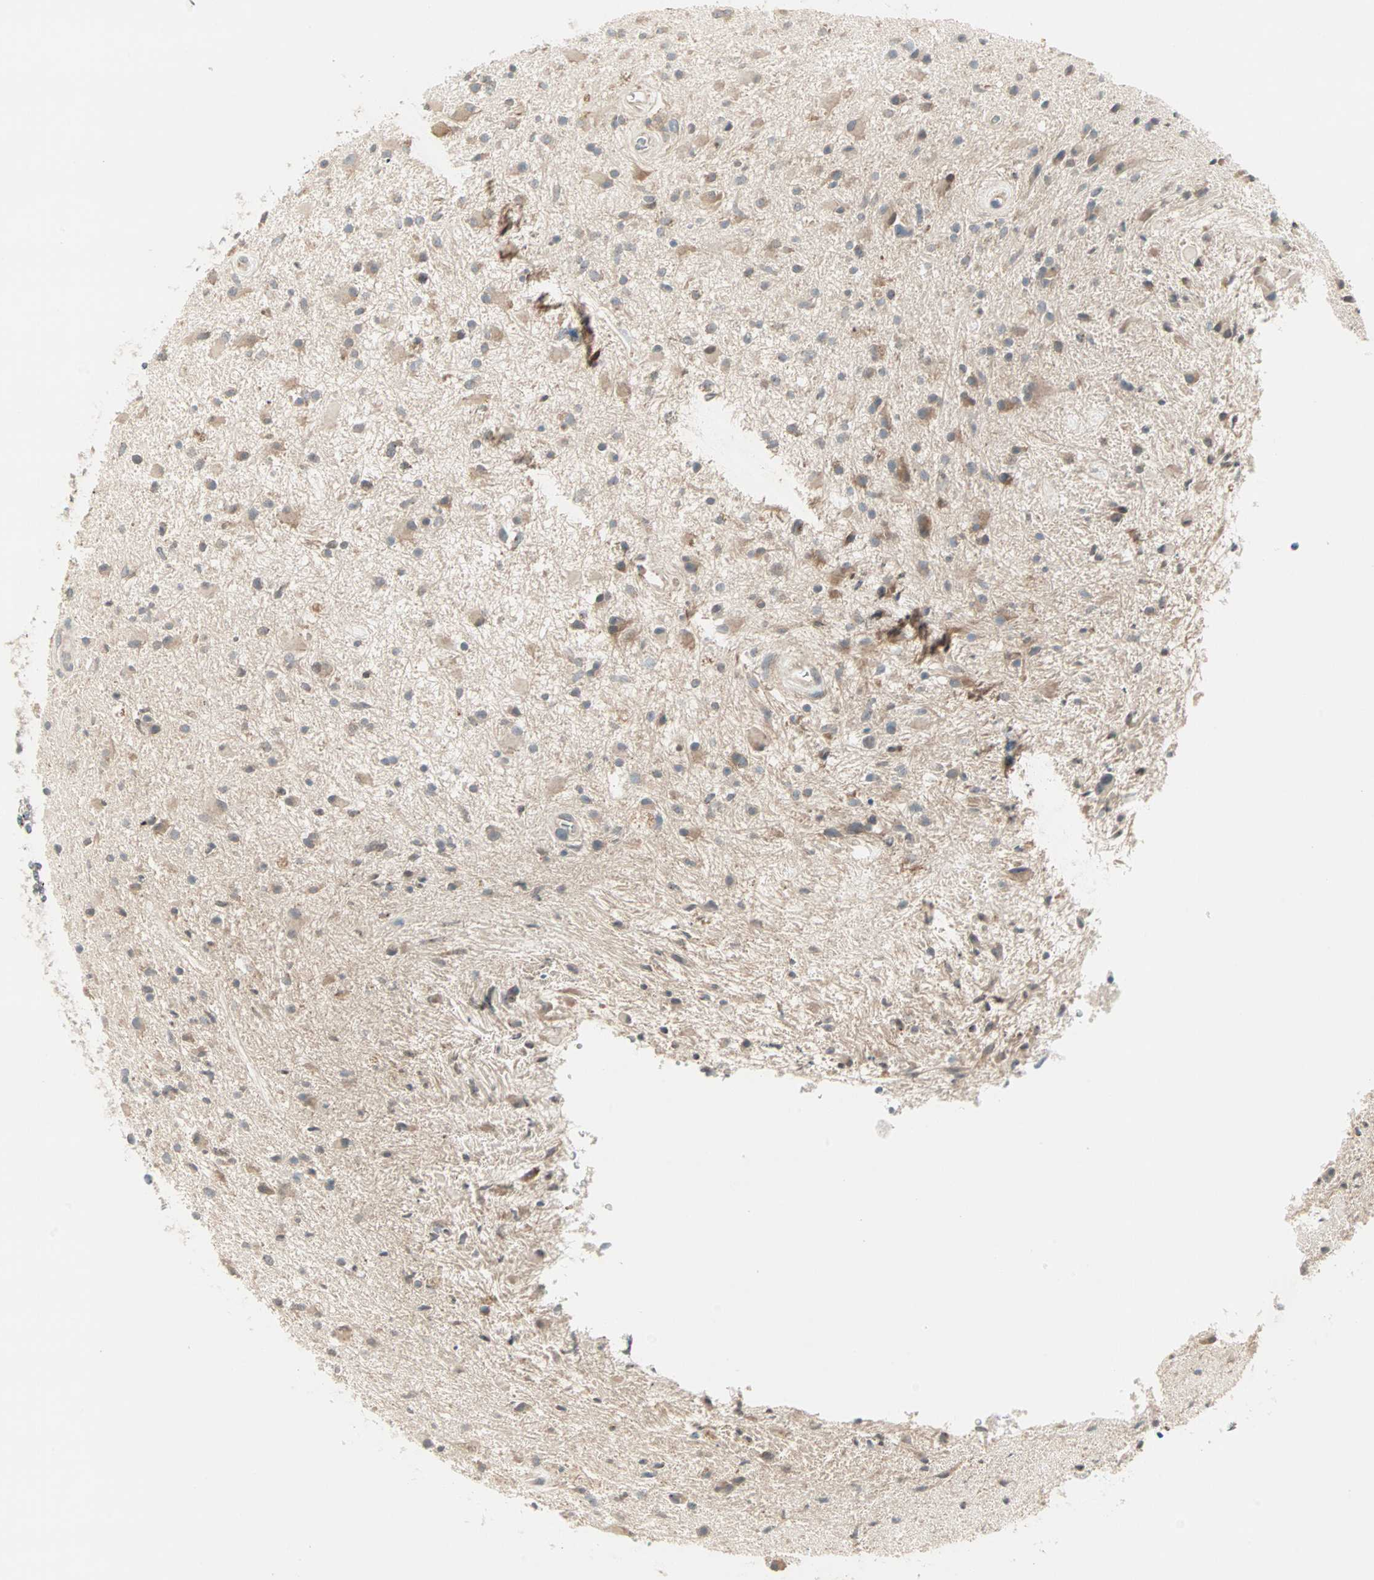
{"staining": {"intensity": "moderate", "quantity": ">75%", "location": "cytoplasmic/membranous"}, "tissue": "glioma", "cell_type": "Tumor cells", "image_type": "cancer", "snomed": [{"axis": "morphology", "description": "Glioma, malignant, High grade"}, {"axis": "topography", "description": "Brain"}], "caption": "The photomicrograph demonstrates staining of high-grade glioma (malignant), revealing moderate cytoplasmic/membranous protein expression (brown color) within tumor cells.", "gene": "ZFP36", "patient": {"sex": "male", "age": 33}}